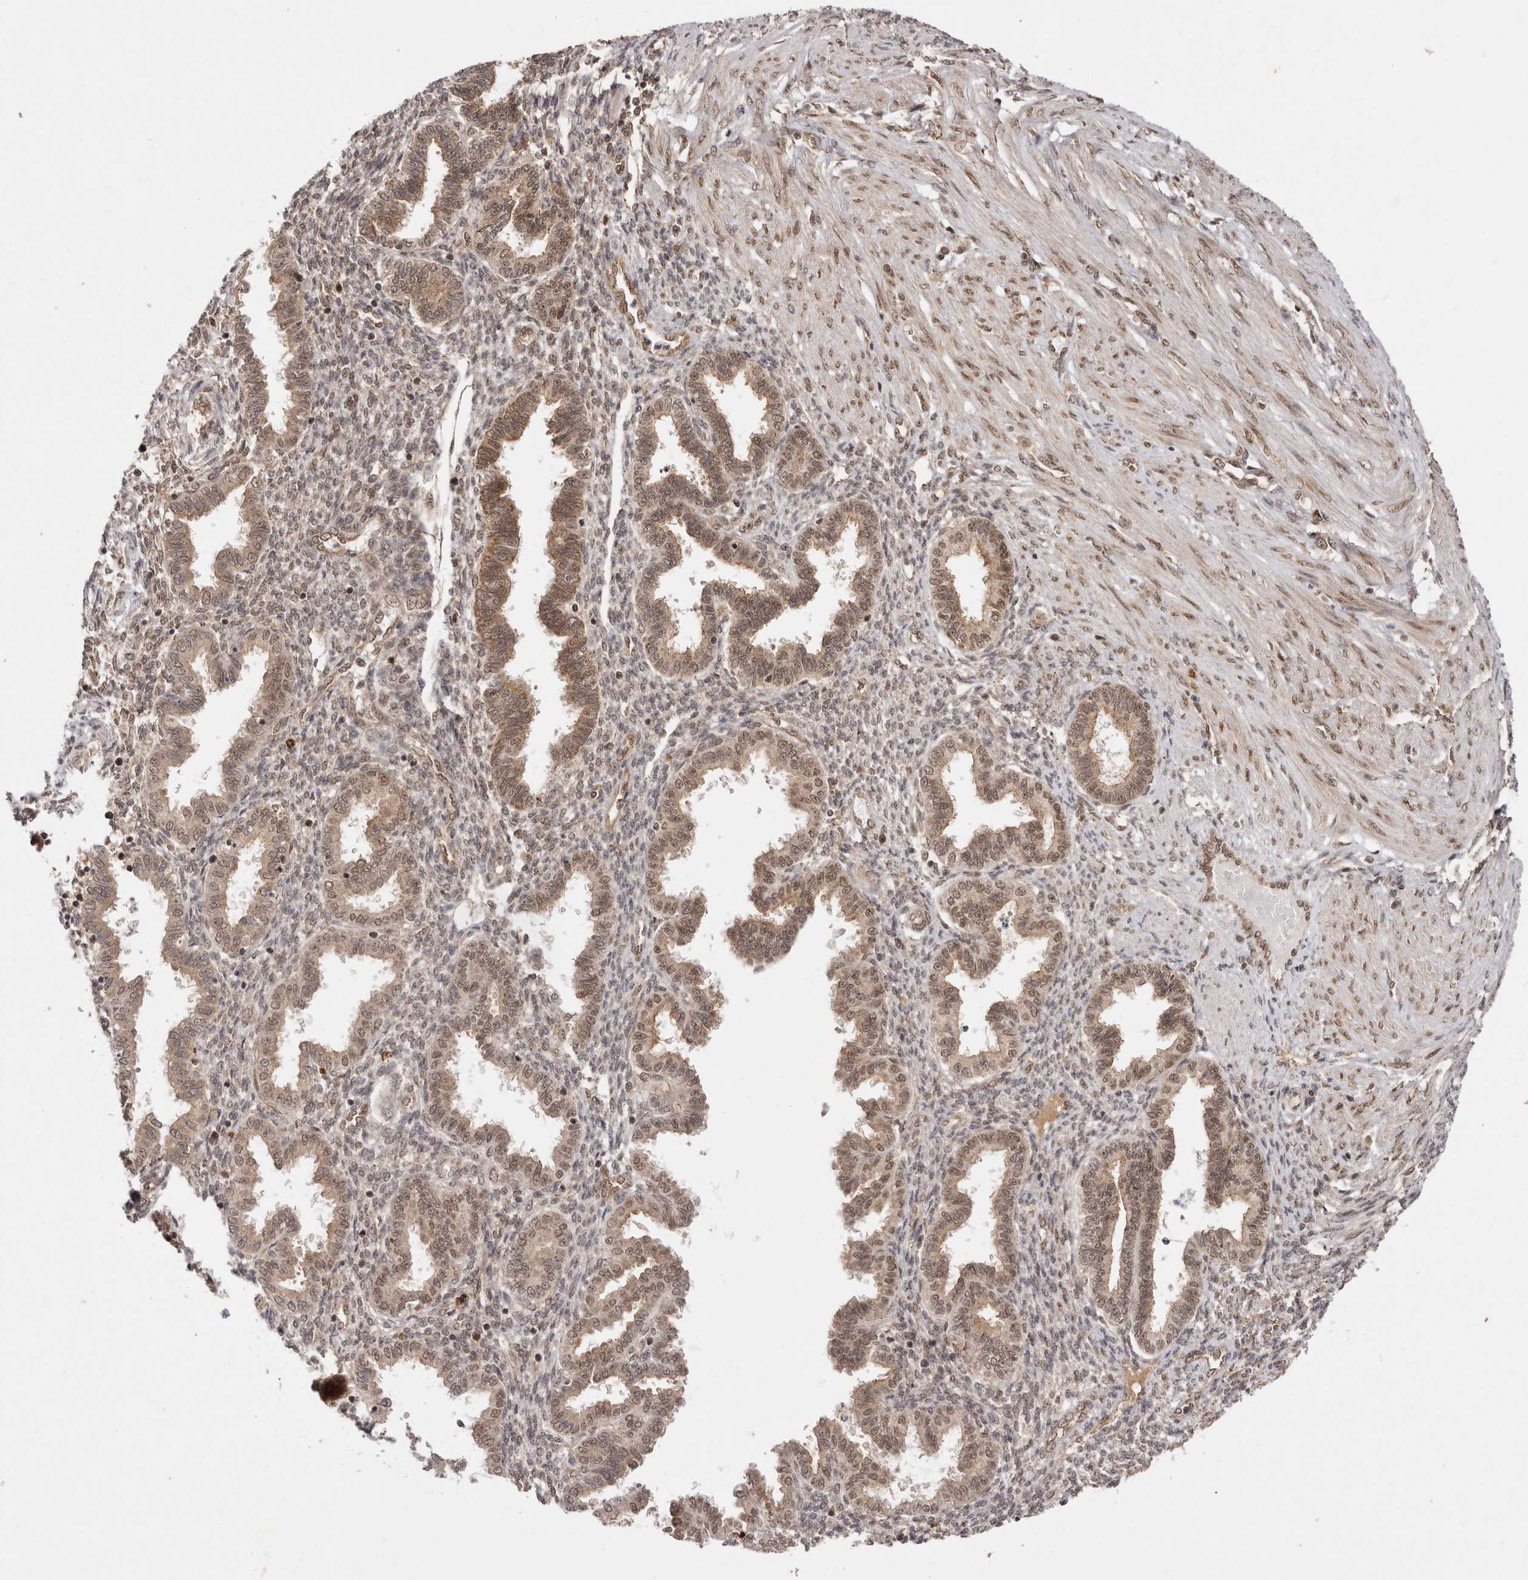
{"staining": {"intensity": "weak", "quantity": "25%-75%", "location": "cytoplasmic/membranous,nuclear"}, "tissue": "endometrium", "cell_type": "Cells in endometrial stroma", "image_type": "normal", "snomed": [{"axis": "morphology", "description": "Normal tissue, NOS"}, {"axis": "topography", "description": "Endometrium"}], "caption": "Immunohistochemical staining of normal endometrium reveals weak cytoplasmic/membranous,nuclear protein staining in about 25%-75% of cells in endometrial stroma. Using DAB (brown) and hematoxylin (blue) stains, captured at high magnification using brightfield microscopy.", "gene": "TARS2", "patient": {"sex": "female", "age": 33}}